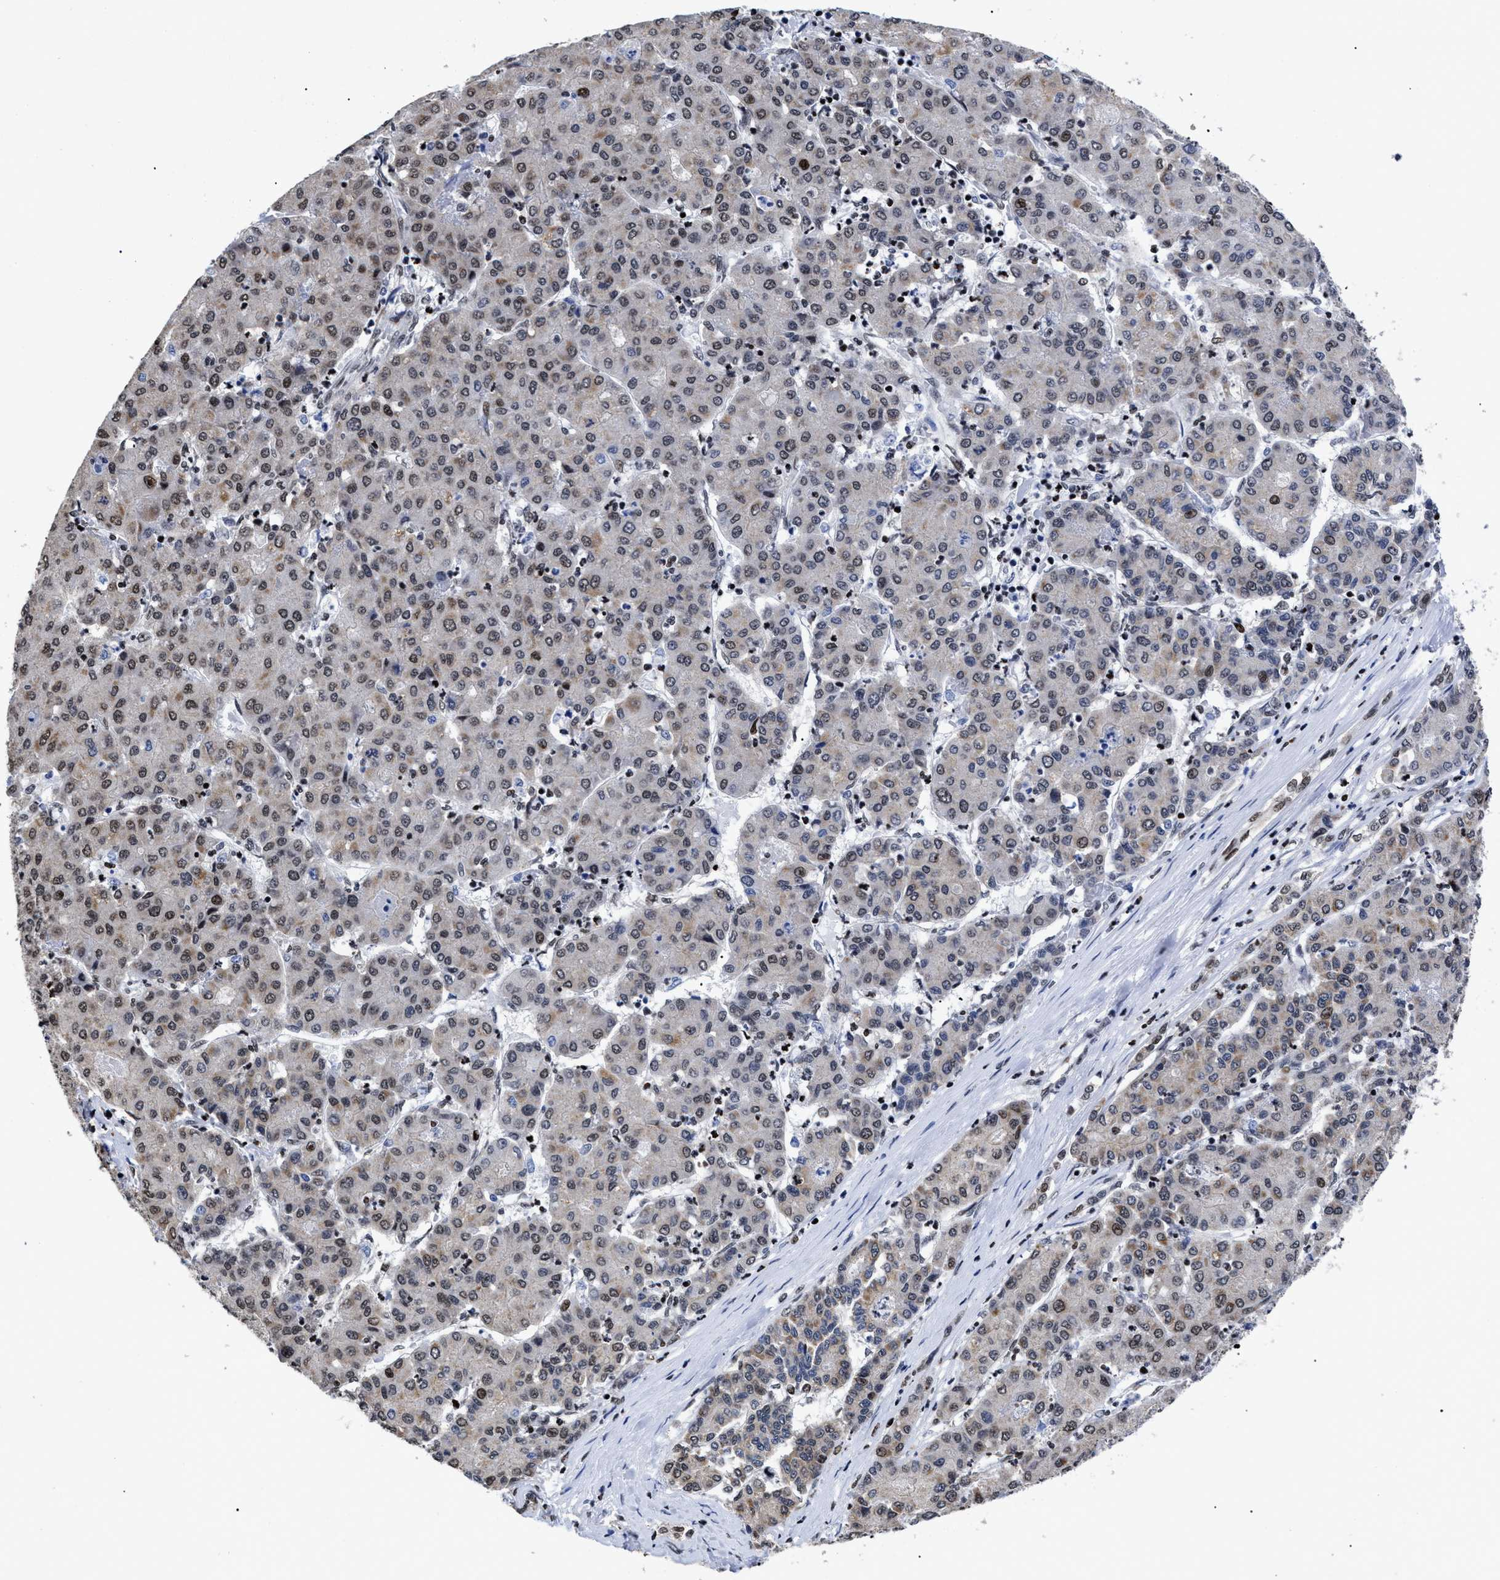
{"staining": {"intensity": "weak", "quantity": "25%-75%", "location": "cytoplasmic/membranous,nuclear"}, "tissue": "liver cancer", "cell_type": "Tumor cells", "image_type": "cancer", "snomed": [{"axis": "morphology", "description": "Carcinoma, Hepatocellular, NOS"}, {"axis": "topography", "description": "Liver"}], "caption": "Liver hepatocellular carcinoma stained for a protein (brown) reveals weak cytoplasmic/membranous and nuclear positive expression in about 25%-75% of tumor cells.", "gene": "CALHM3", "patient": {"sex": "male", "age": 65}}